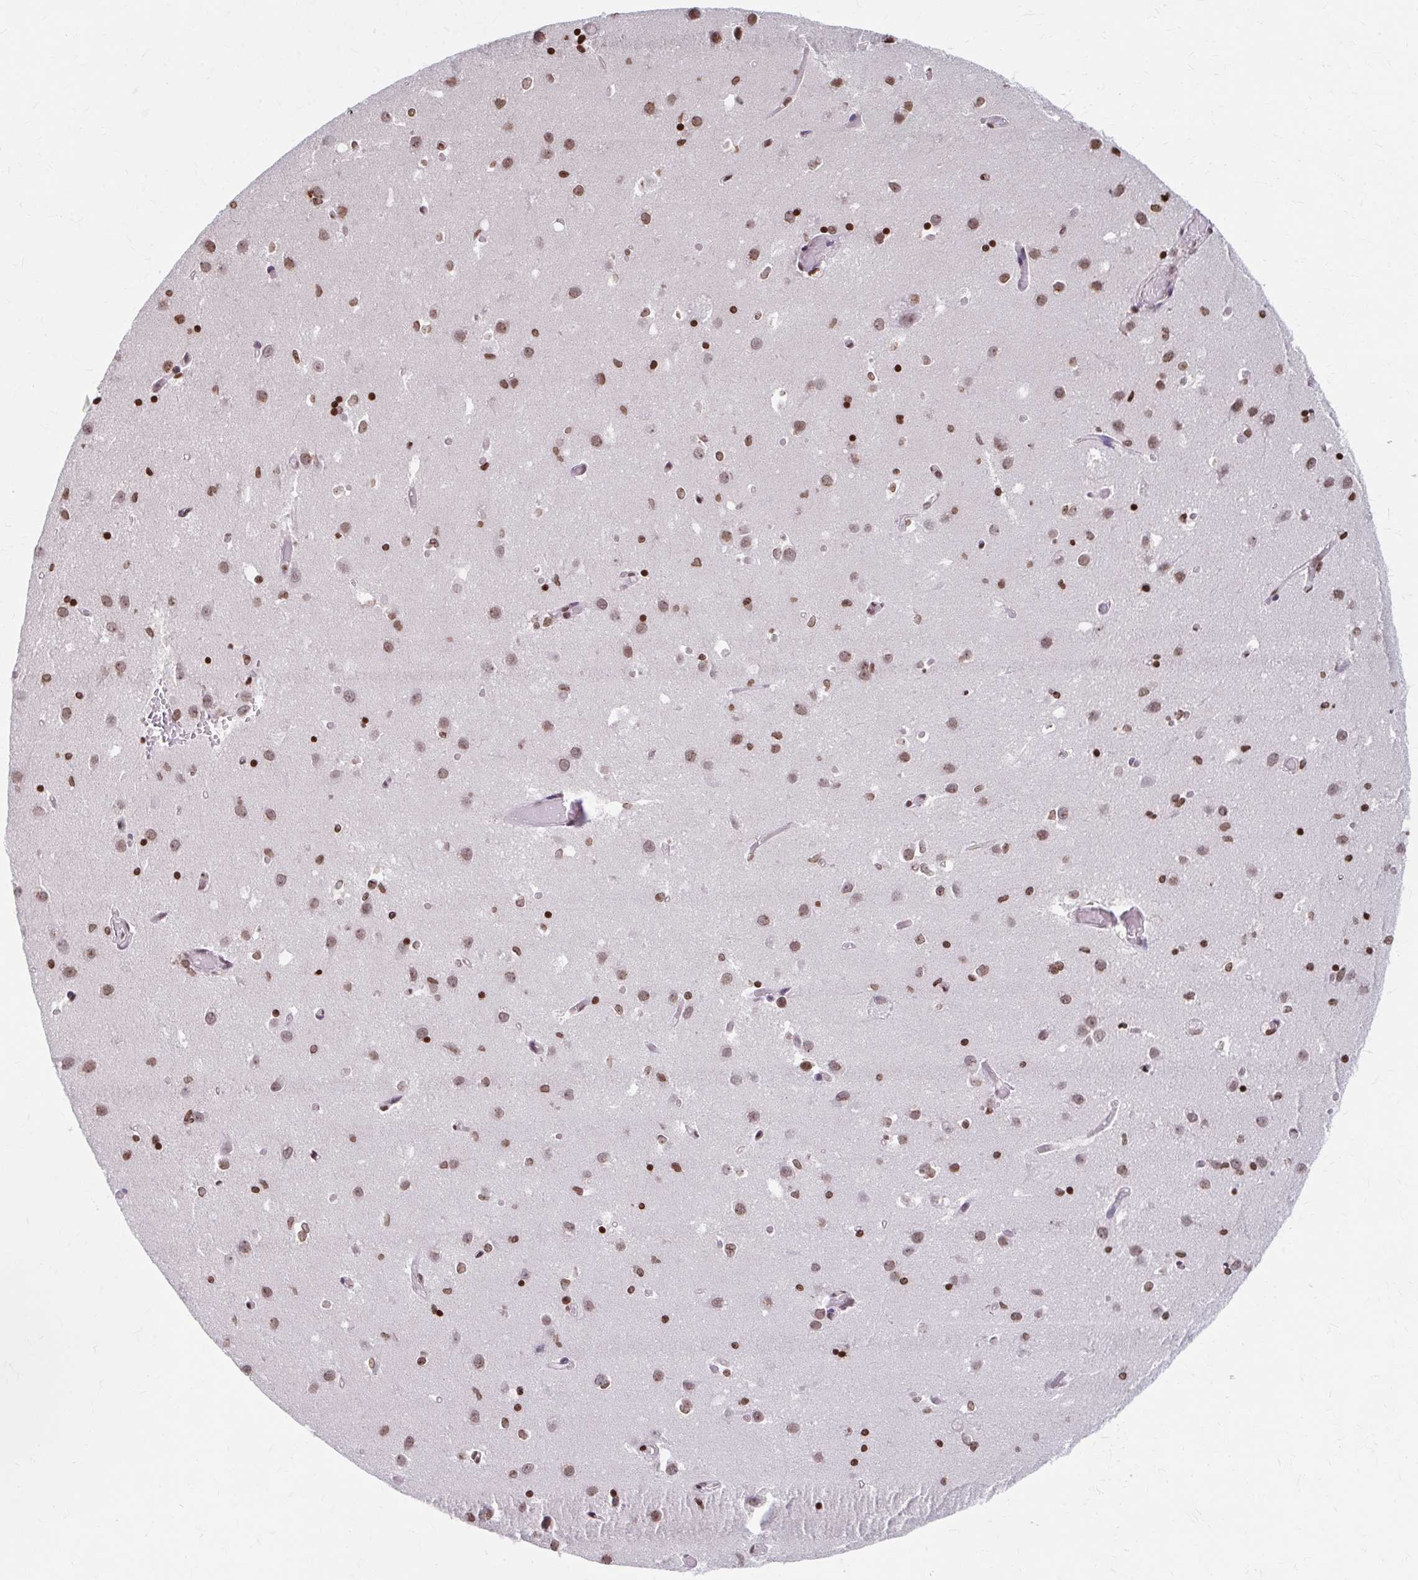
{"staining": {"intensity": "strong", "quantity": ">75%", "location": "nuclear"}, "tissue": "caudate", "cell_type": "Glial cells", "image_type": "normal", "snomed": [{"axis": "morphology", "description": "Normal tissue, NOS"}, {"axis": "topography", "description": "Lateral ventricle wall"}], "caption": "Benign caudate was stained to show a protein in brown. There is high levels of strong nuclear positivity in about >75% of glial cells. The protein of interest is shown in brown color, while the nuclei are stained blue.", "gene": "ORC3", "patient": {"sex": "male", "age": 70}}